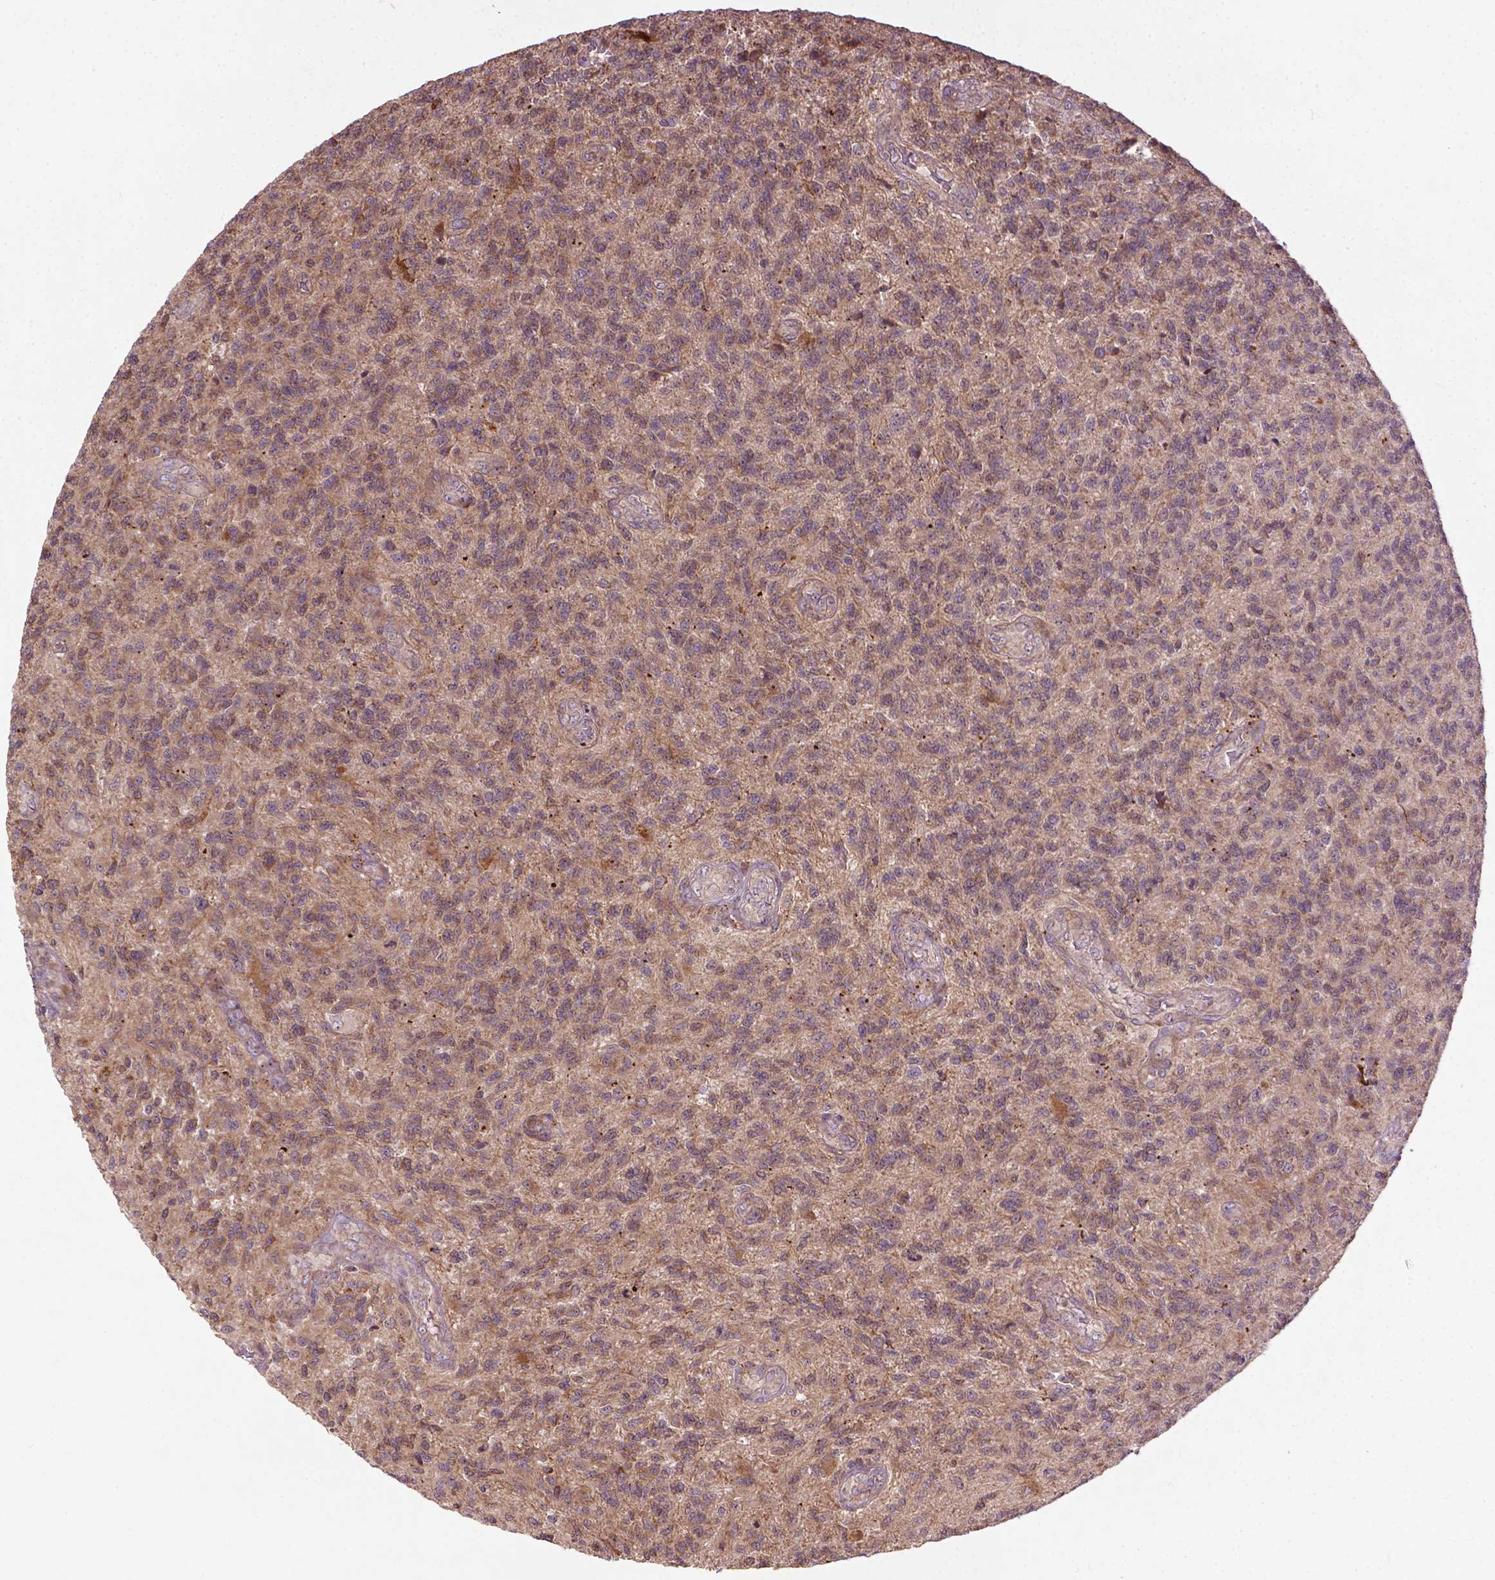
{"staining": {"intensity": "weak", "quantity": "25%-75%", "location": "cytoplasmic/membranous"}, "tissue": "glioma", "cell_type": "Tumor cells", "image_type": "cancer", "snomed": [{"axis": "morphology", "description": "Glioma, malignant, High grade"}, {"axis": "topography", "description": "Brain"}], "caption": "Immunohistochemical staining of glioma displays low levels of weak cytoplasmic/membranous staining in about 25%-75% of tumor cells.", "gene": "PARP3", "patient": {"sex": "male", "age": 56}}